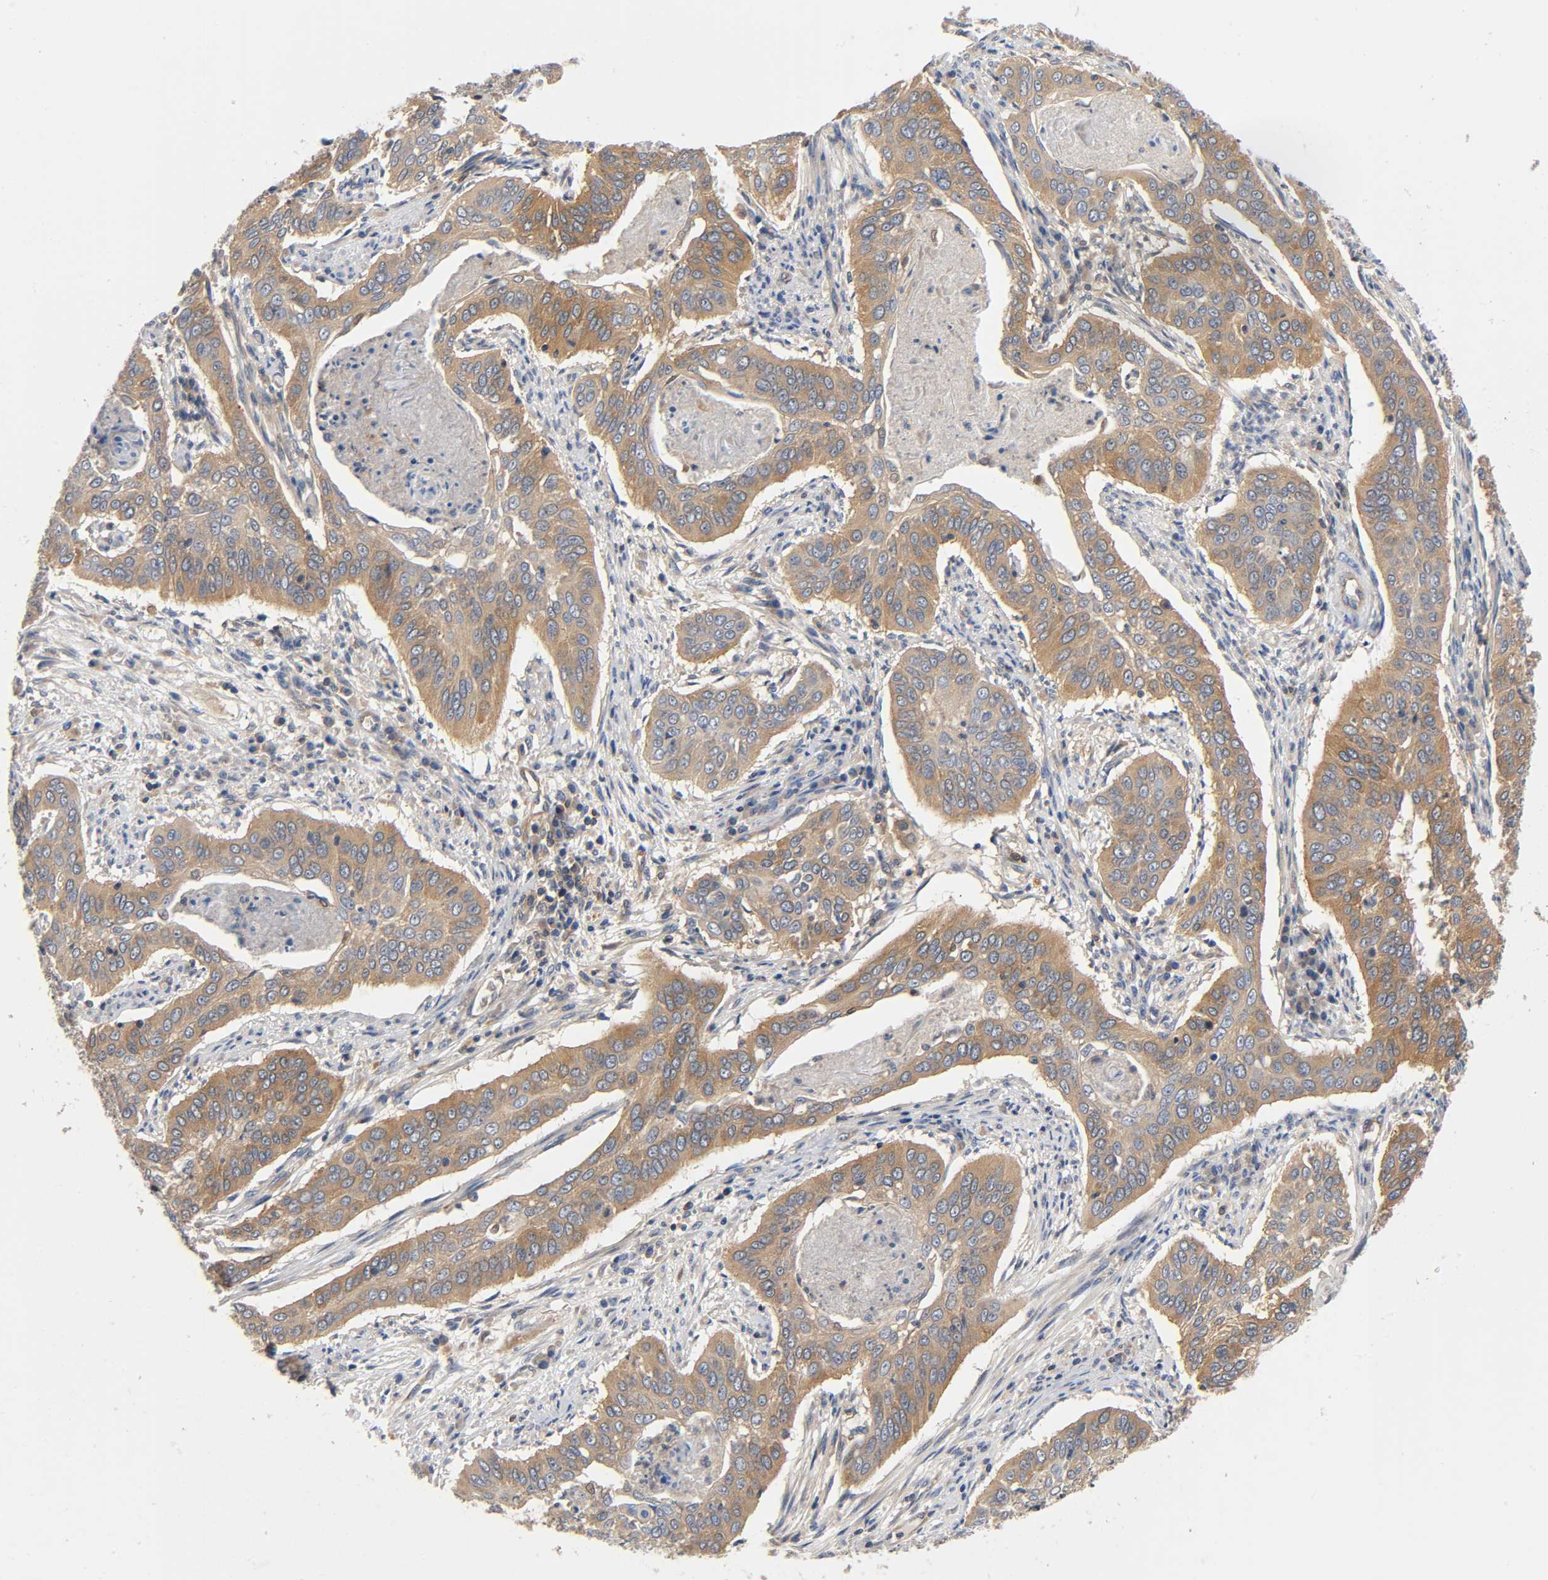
{"staining": {"intensity": "strong", "quantity": ">75%", "location": "cytoplasmic/membranous"}, "tissue": "cervical cancer", "cell_type": "Tumor cells", "image_type": "cancer", "snomed": [{"axis": "morphology", "description": "Squamous cell carcinoma, NOS"}, {"axis": "topography", "description": "Cervix"}], "caption": "IHC (DAB (3,3'-diaminobenzidine)) staining of human cervical squamous cell carcinoma reveals strong cytoplasmic/membranous protein expression in about >75% of tumor cells.", "gene": "PRKAB1", "patient": {"sex": "female", "age": 39}}